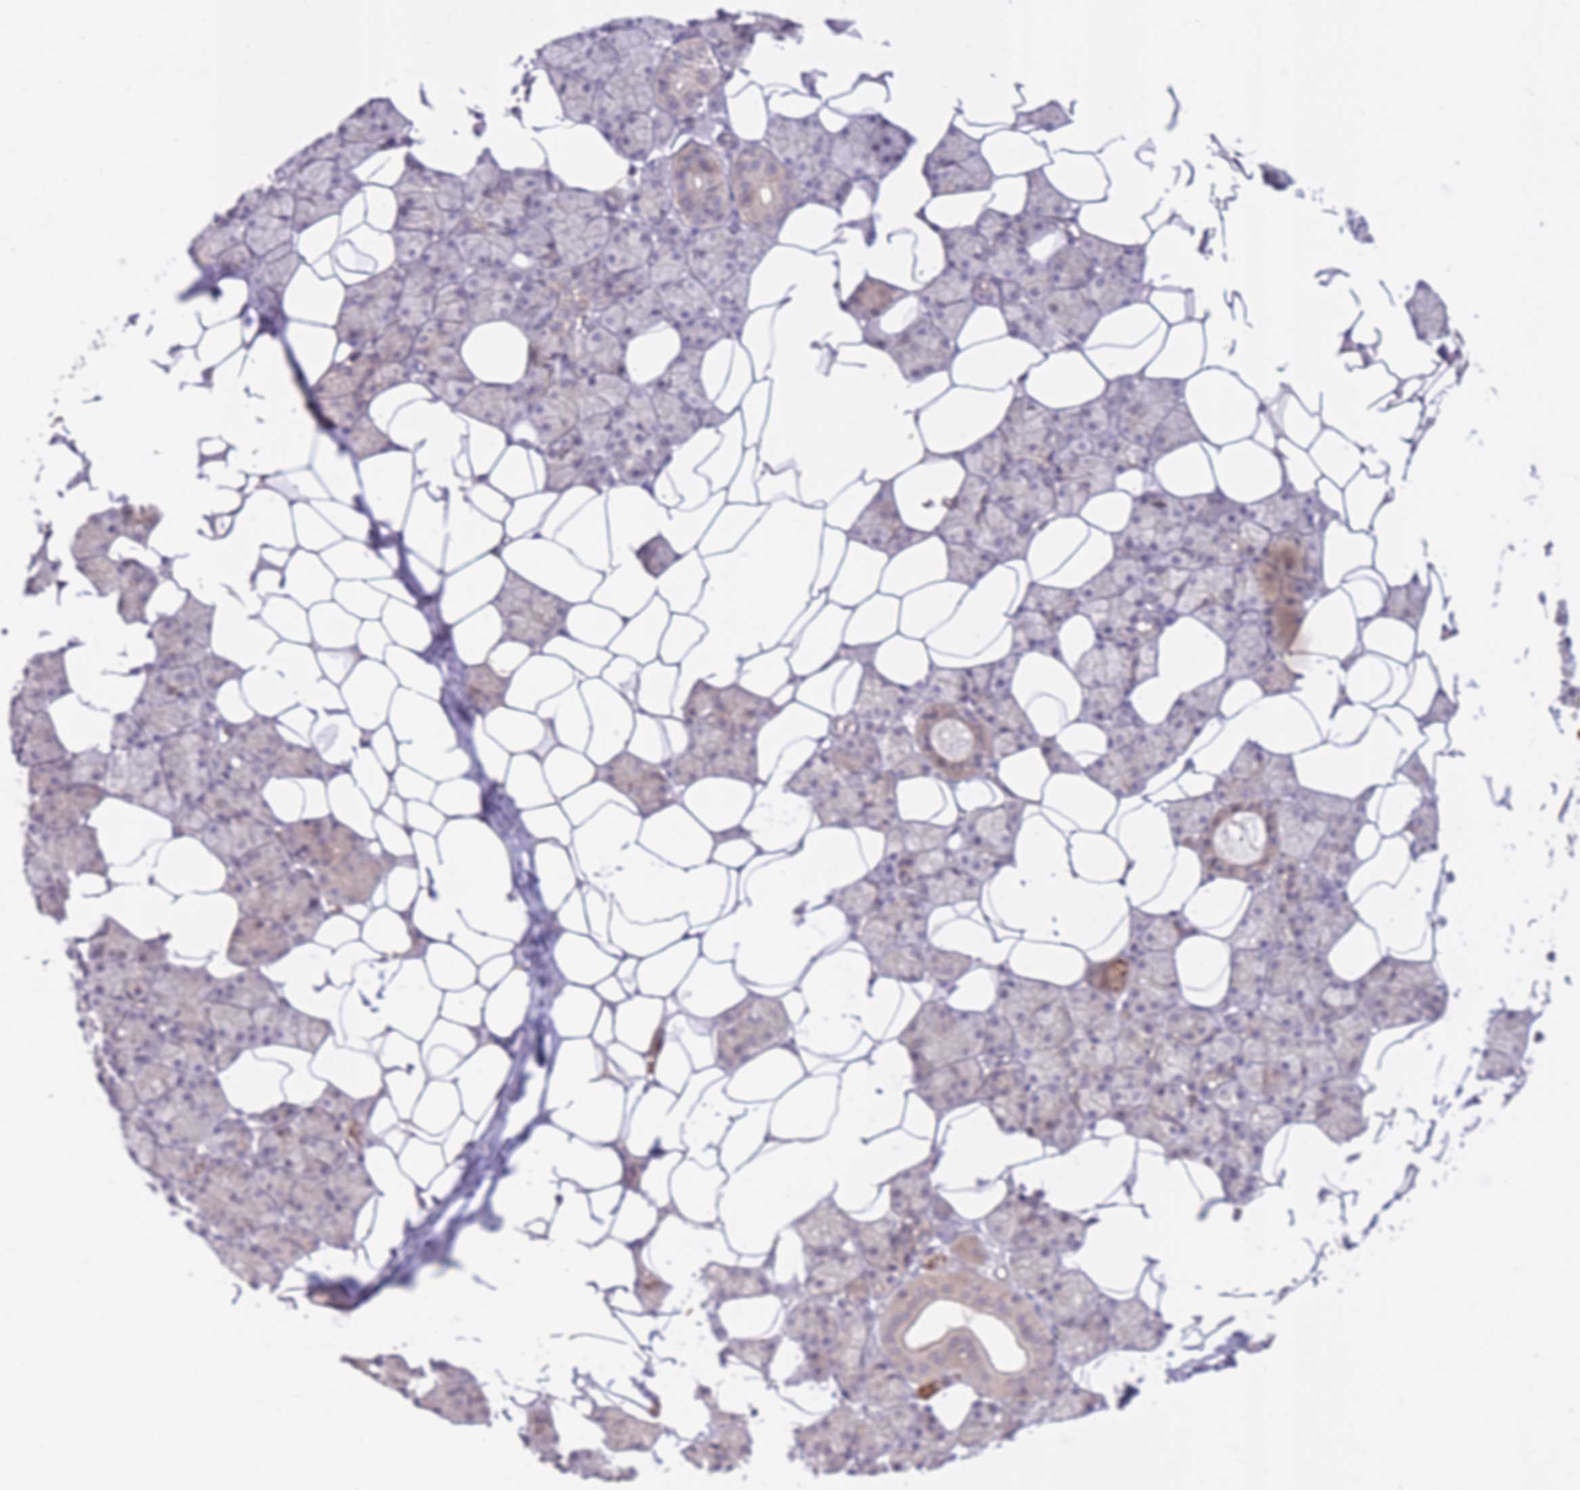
{"staining": {"intensity": "weak", "quantity": "<25%", "location": "cytoplasmic/membranous"}, "tissue": "salivary gland", "cell_type": "Glandular cells", "image_type": "normal", "snomed": [{"axis": "morphology", "description": "Normal tissue, NOS"}, {"axis": "topography", "description": "Salivary gland"}], "caption": "The IHC photomicrograph has no significant positivity in glandular cells of salivary gland.", "gene": "FUT3", "patient": {"sex": "female", "age": 33}}